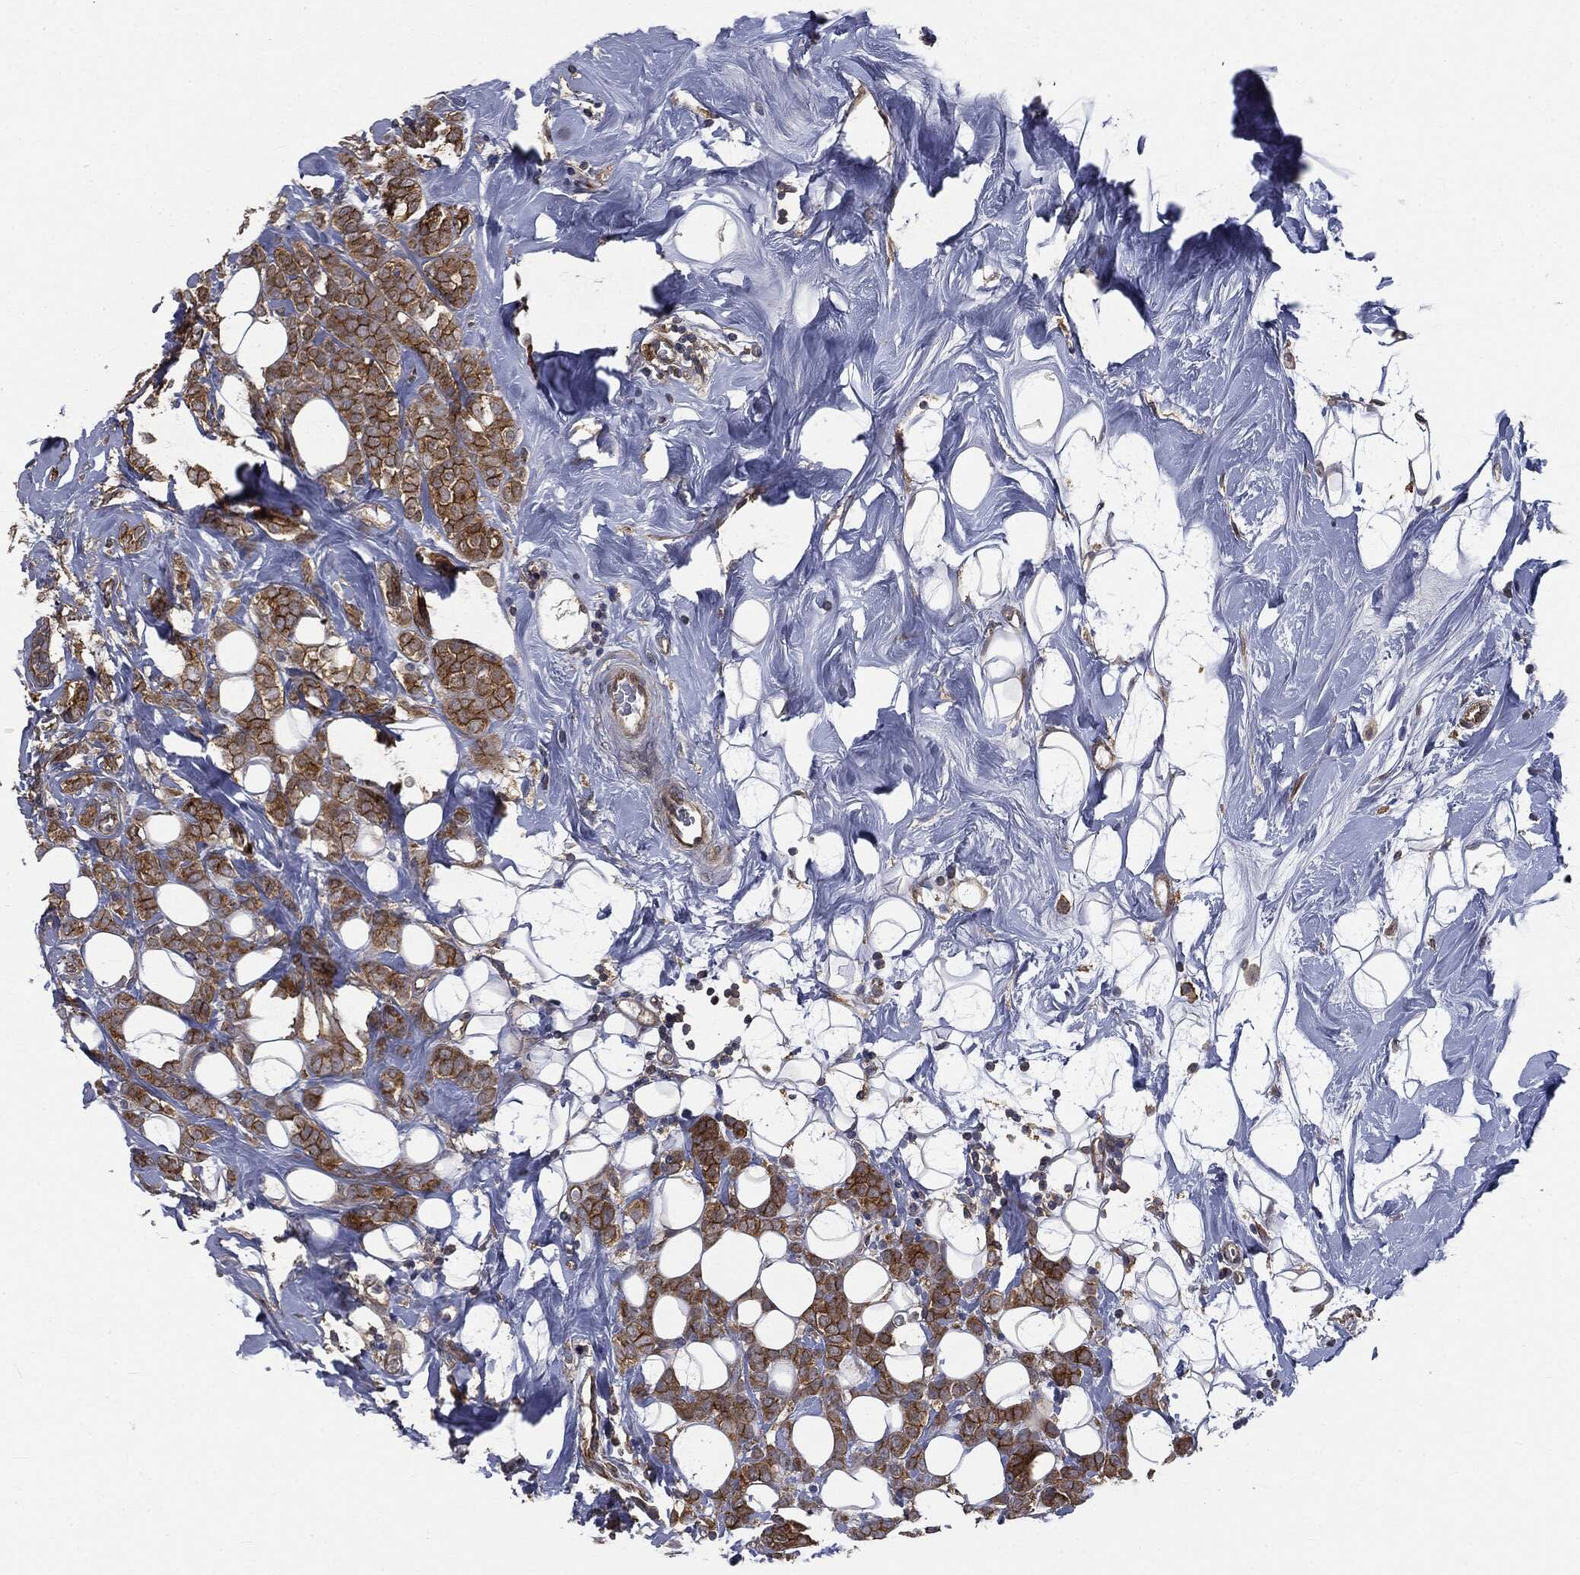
{"staining": {"intensity": "strong", "quantity": ">75%", "location": "cytoplasmic/membranous"}, "tissue": "breast cancer", "cell_type": "Tumor cells", "image_type": "cancer", "snomed": [{"axis": "morphology", "description": "Lobular carcinoma"}, {"axis": "topography", "description": "Breast"}], "caption": "Immunohistochemical staining of breast cancer (lobular carcinoma) shows high levels of strong cytoplasmic/membranous protein staining in approximately >75% of tumor cells.", "gene": "EPS15L1", "patient": {"sex": "female", "age": 49}}